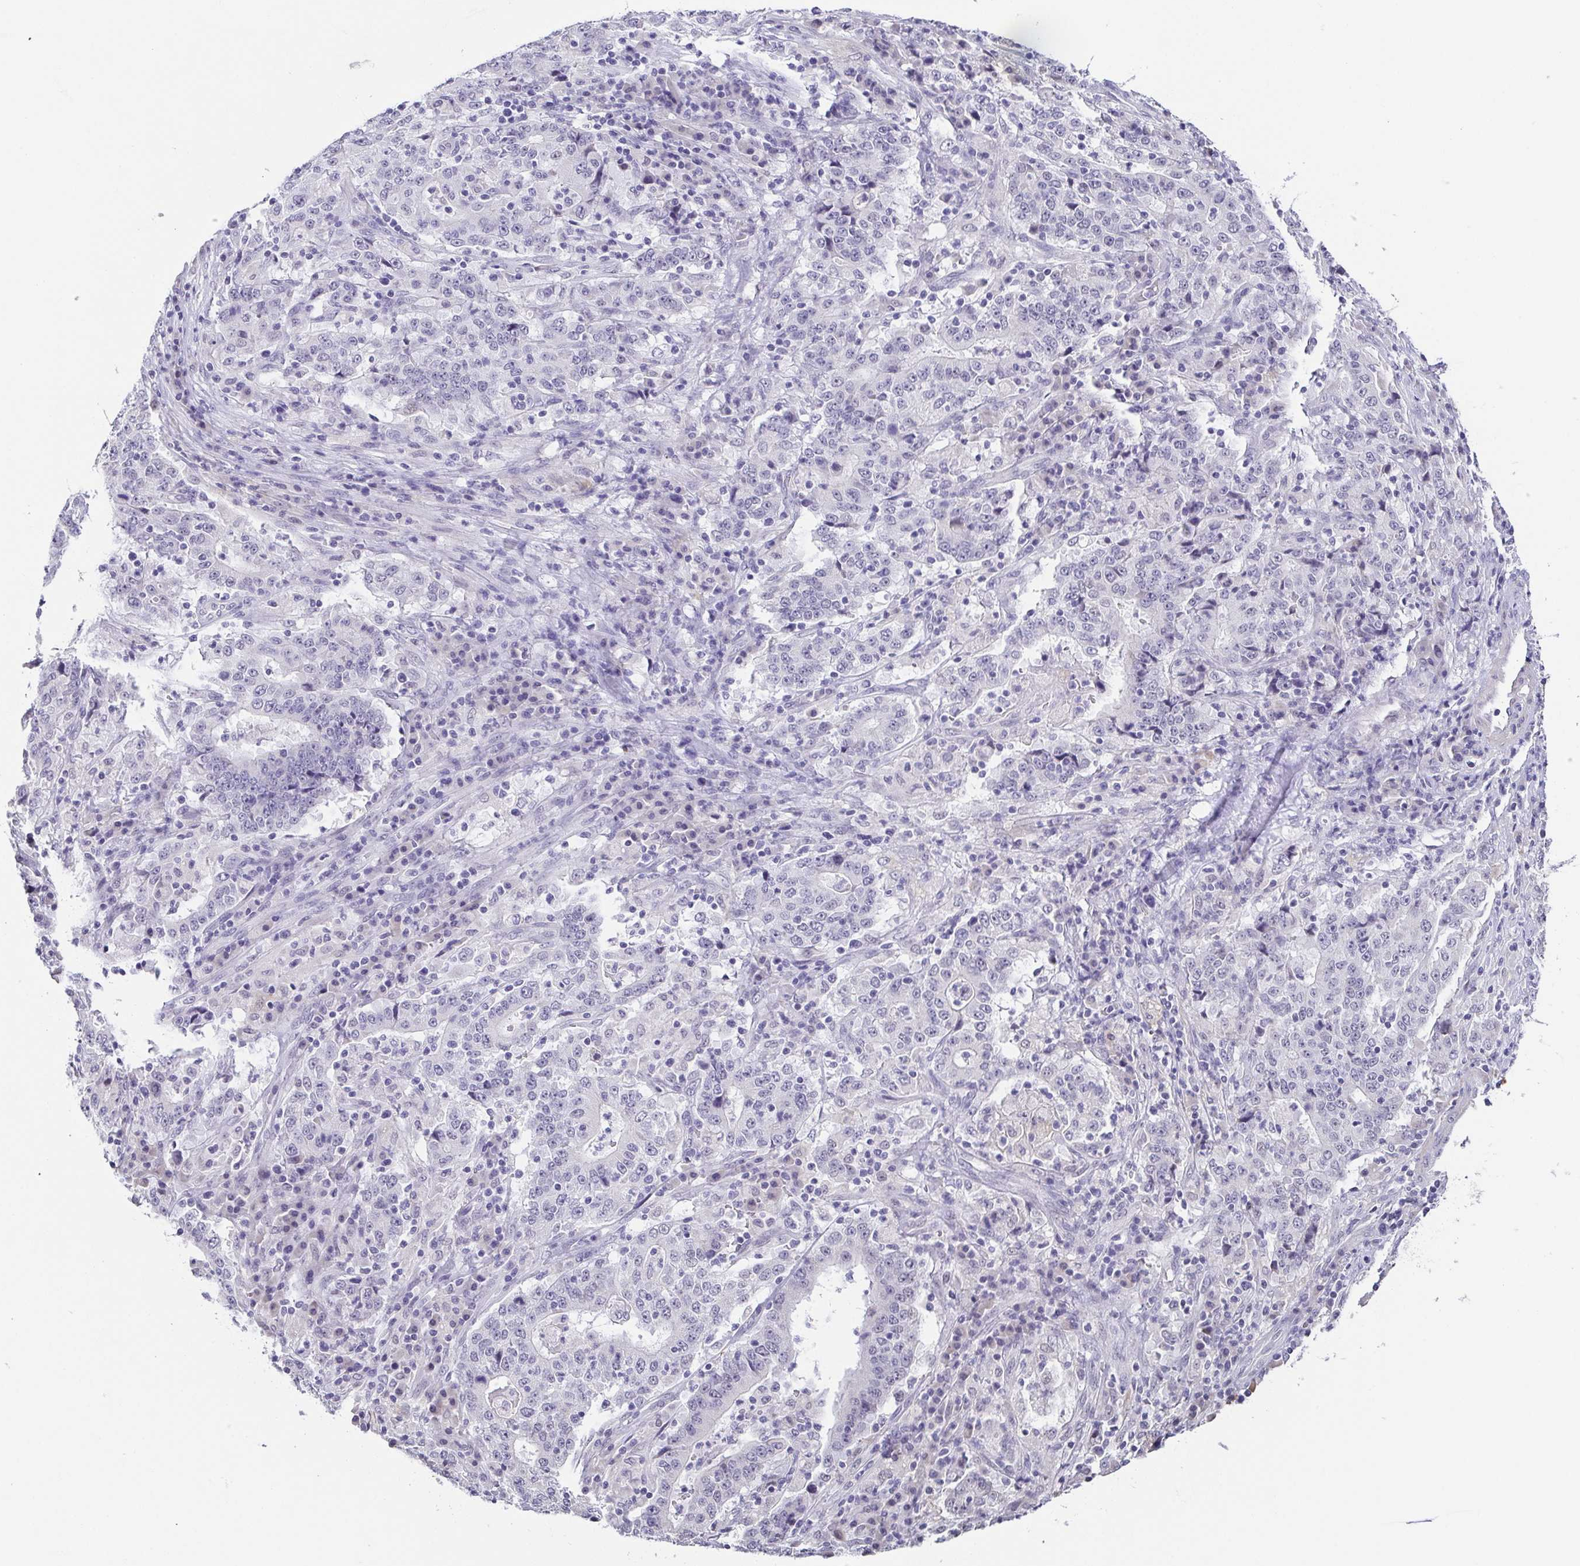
{"staining": {"intensity": "negative", "quantity": "none", "location": "none"}, "tissue": "stomach cancer", "cell_type": "Tumor cells", "image_type": "cancer", "snomed": [{"axis": "morphology", "description": "Normal tissue, NOS"}, {"axis": "morphology", "description": "Adenocarcinoma, NOS"}, {"axis": "topography", "description": "Stomach, upper"}, {"axis": "topography", "description": "Stomach"}], "caption": "Tumor cells show no significant positivity in stomach adenocarcinoma.", "gene": "NEFH", "patient": {"sex": "male", "age": 59}}